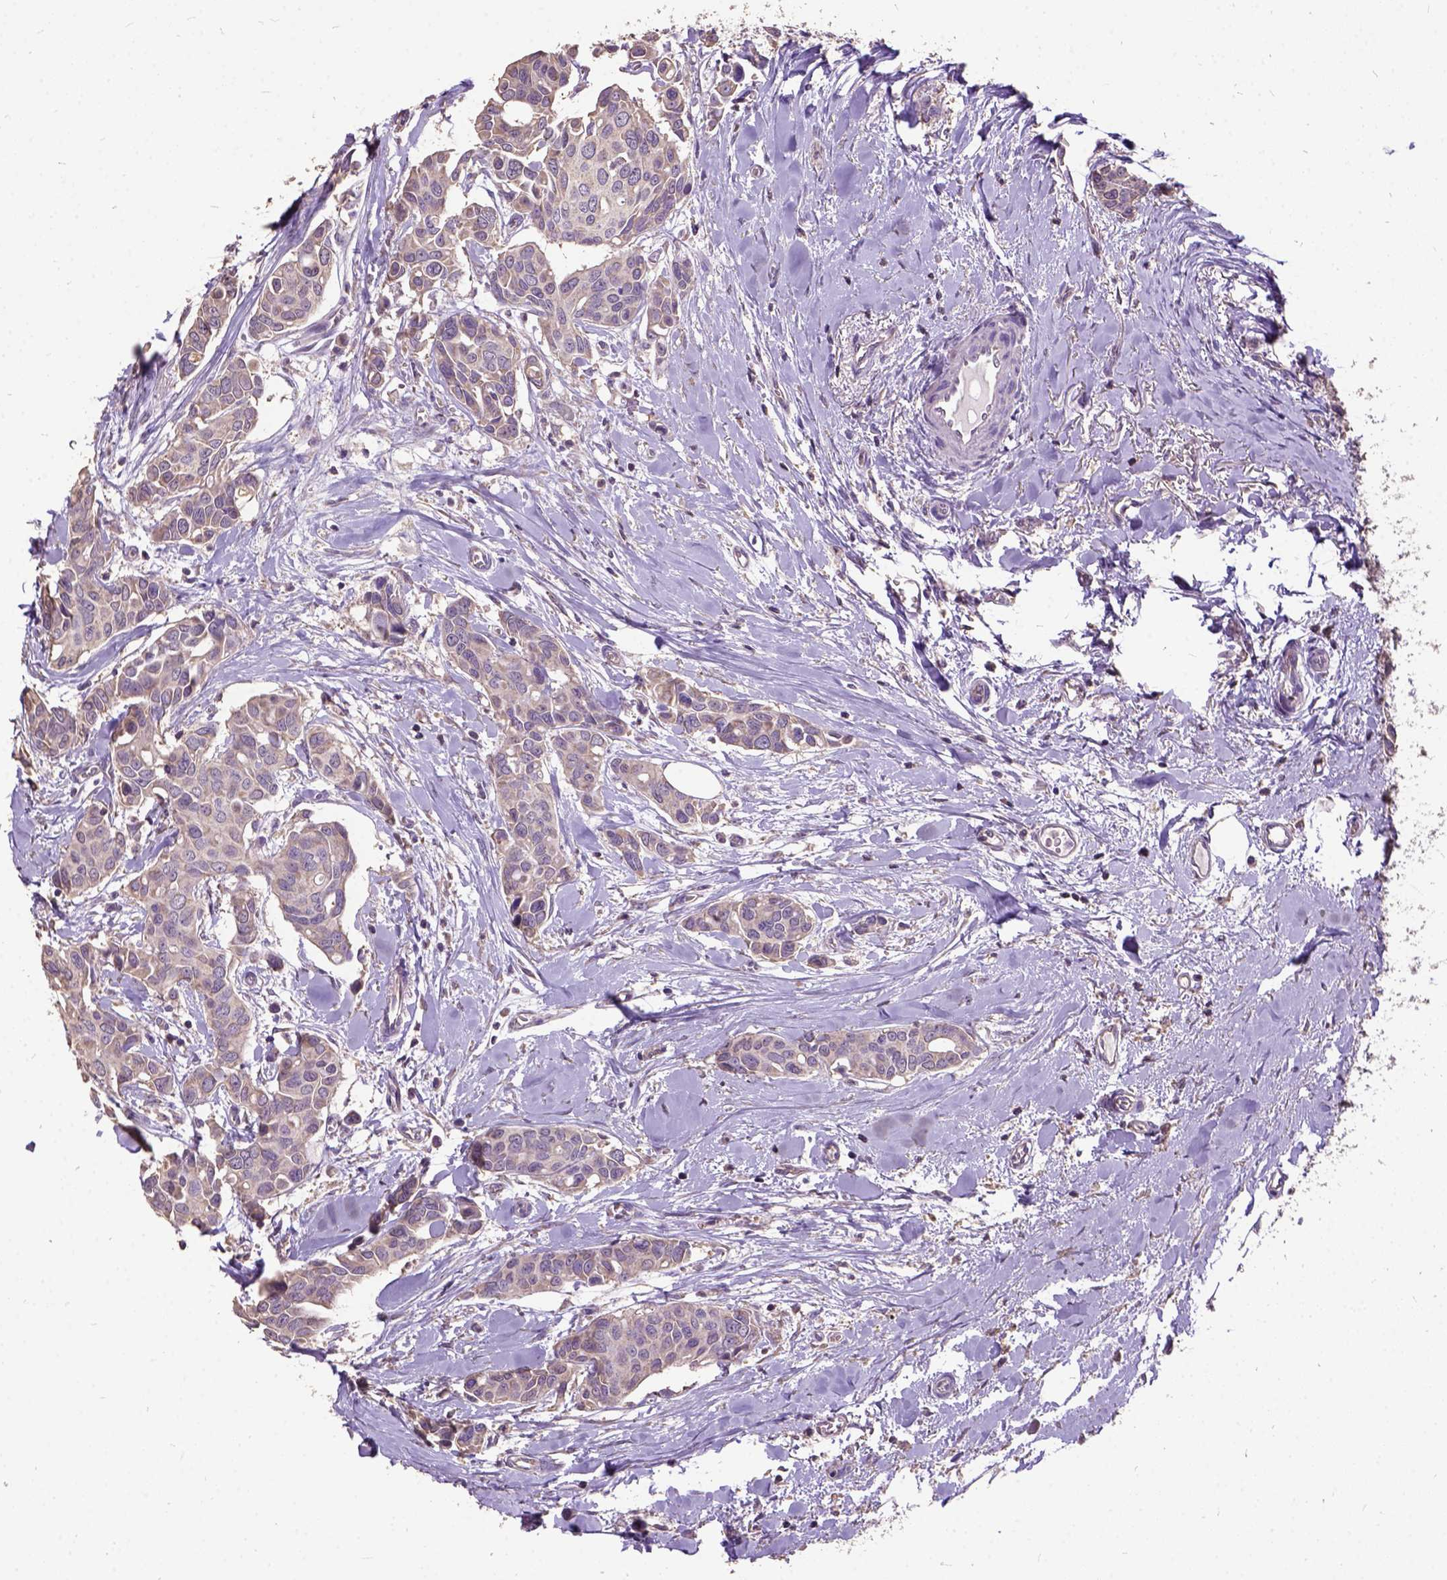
{"staining": {"intensity": "weak", "quantity": ">75%", "location": "cytoplasmic/membranous"}, "tissue": "breast cancer", "cell_type": "Tumor cells", "image_type": "cancer", "snomed": [{"axis": "morphology", "description": "Duct carcinoma"}, {"axis": "topography", "description": "Breast"}], "caption": "IHC staining of breast cancer, which demonstrates low levels of weak cytoplasmic/membranous staining in about >75% of tumor cells indicating weak cytoplasmic/membranous protein staining. The staining was performed using DAB (3,3'-diaminobenzidine) (brown) for protein detection and nuclei were counterstained in hematoxylin (blue).", "gene": "DQX1", "patient": {"sex": "female", "age": 54}}